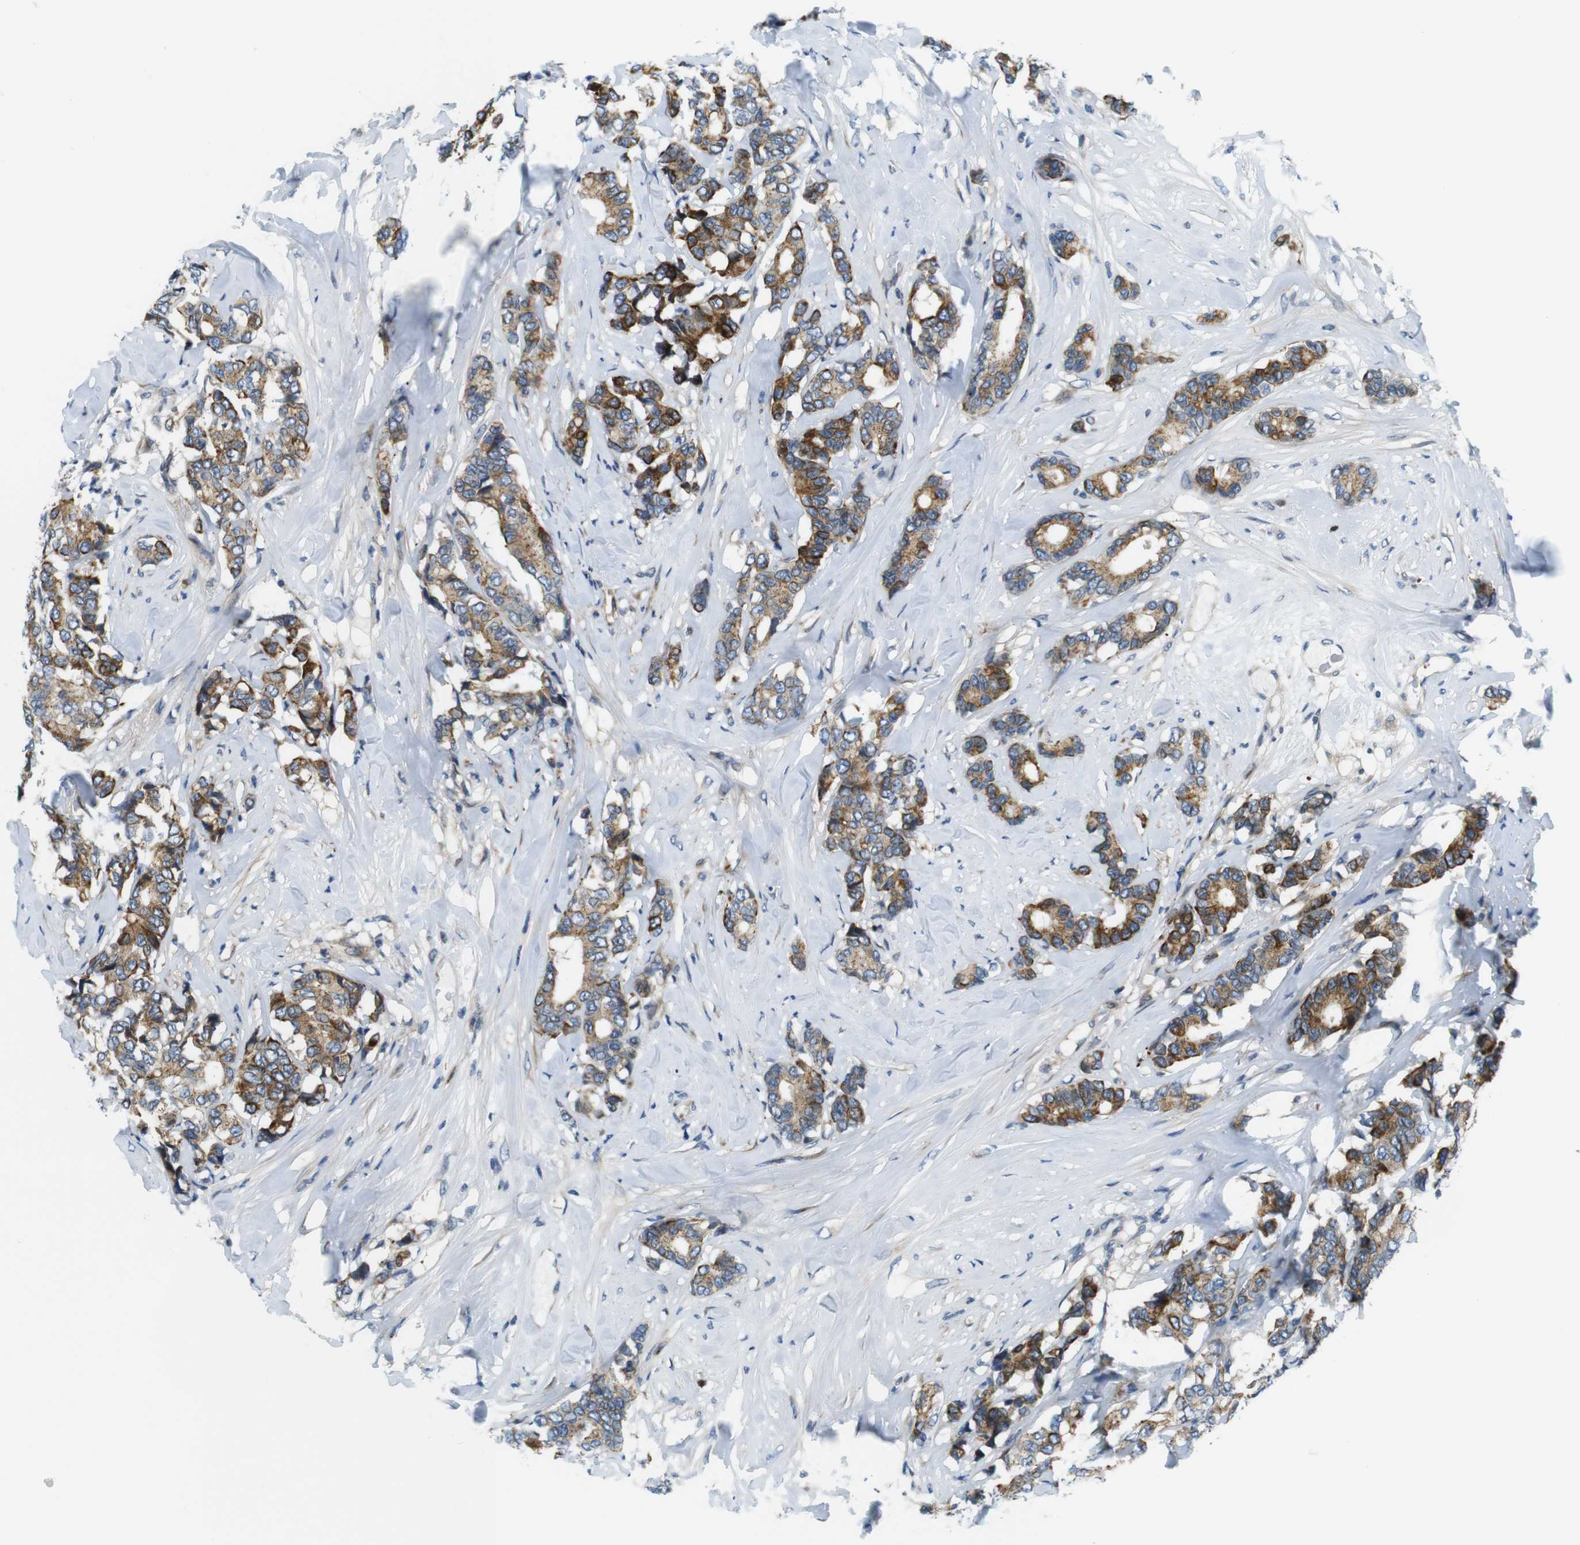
{"staining": {"intensity": "strong", "quantity": ">75%", "location": "cytoplasmic/membranous"}, "tissue": "breast cancer", "cell_type": "Tumor cells", "image_type": "cancer", "snomed": [{"axis": "morphology", "description": "Duct carcinoma"}, {"axis": "topography", "description": "Breast"}], "caption": "Human invasive ductal carcinoma (breast) stained with a protein marker reveals strong staining in tumor cells.", "gene": "ZDHHC3", "patient": {"sex": "female", "age": 87}}